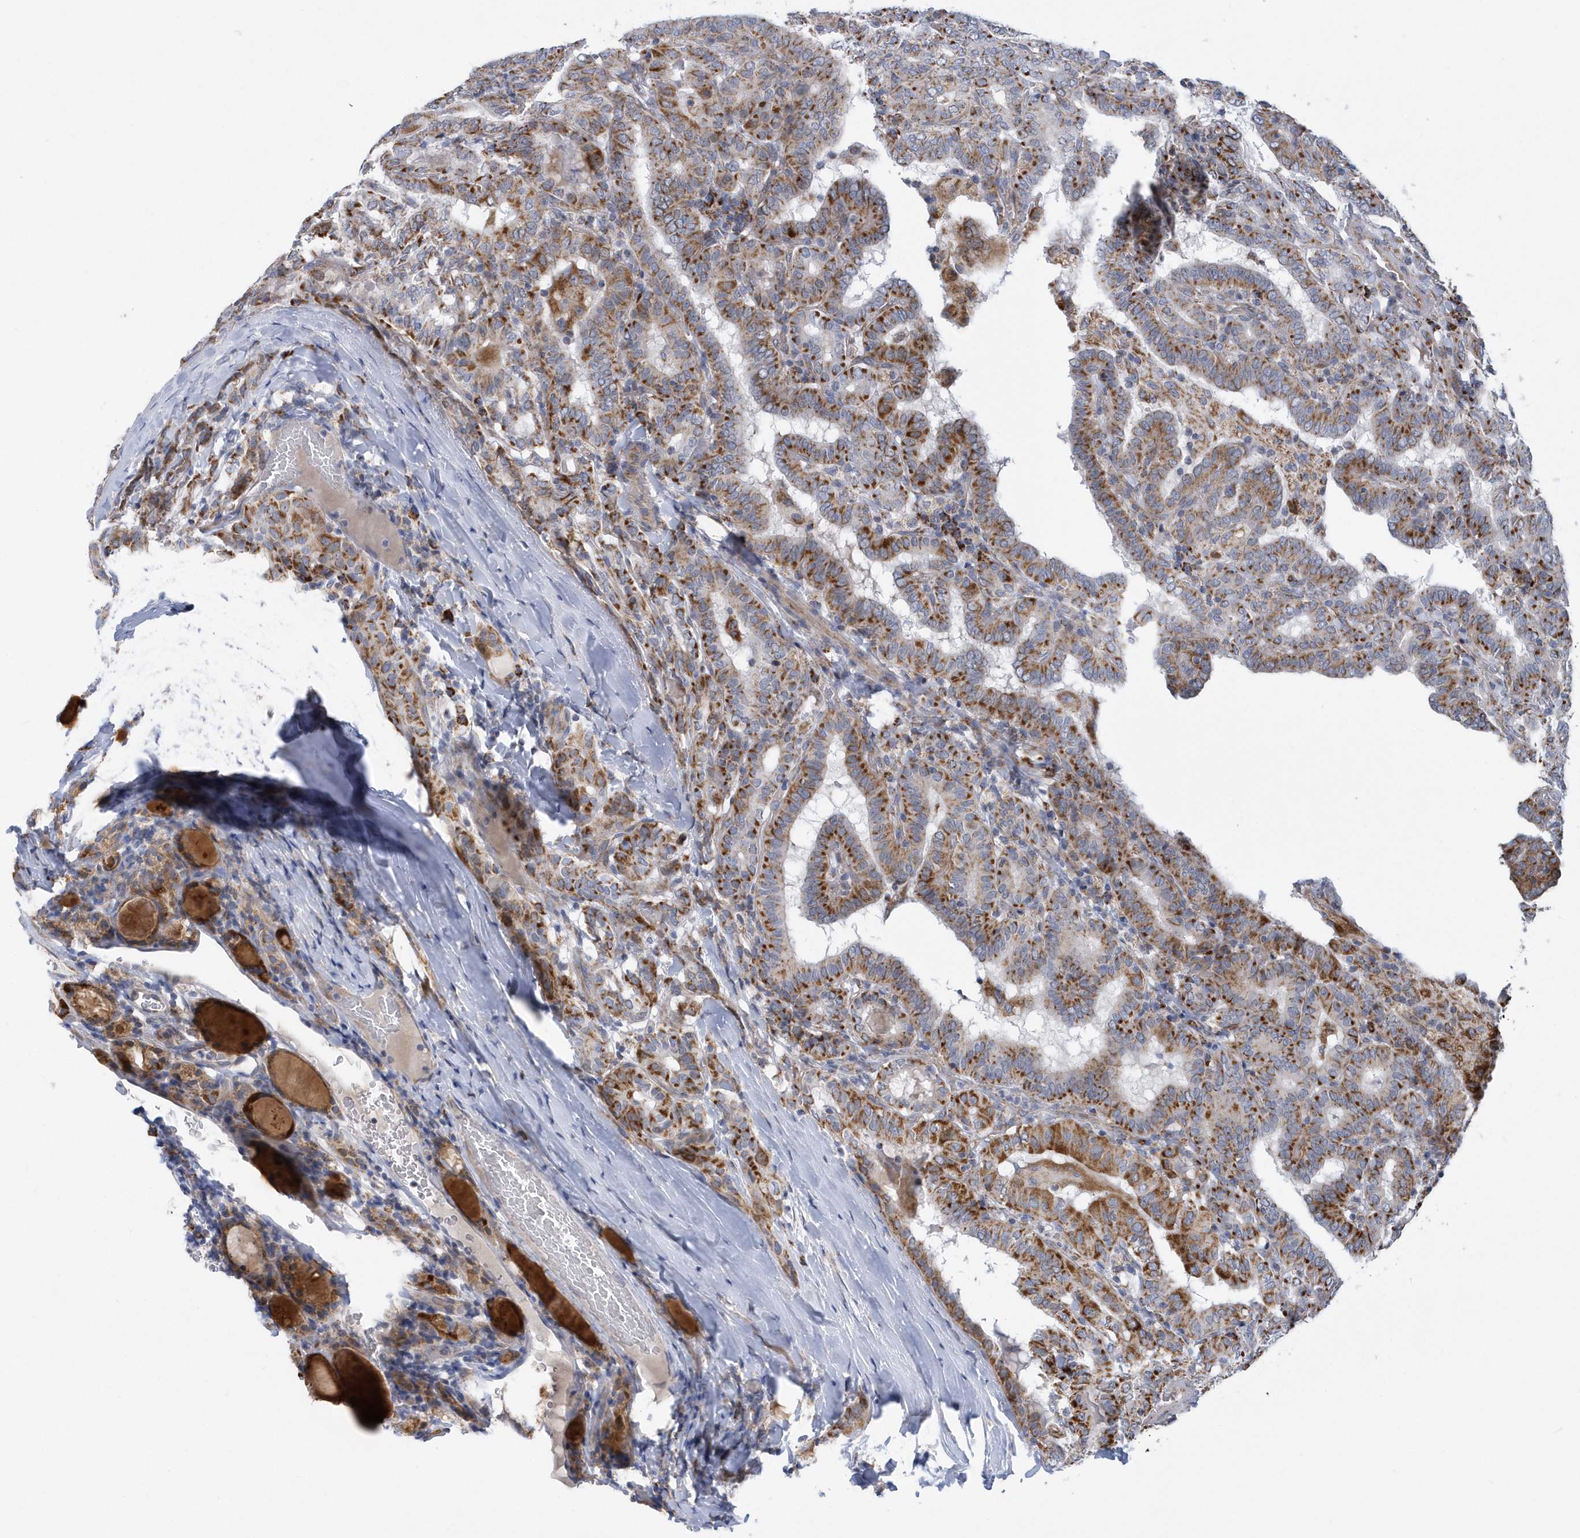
{"staining": {"intensity": "moderate", "quantity": ">75%", "location": "cytoplasmic/membranous"}, "tissue": "thyroid cancer", "cell_type": "Tumor cells", "image_type": "cancer", "snomed": [{"axis": "morphology", "description": "Papillary adenocarcinoma, NOS"}, {"axis": "topography", "description": "Thyroid gland"}], "caption": "A photomicrograph showing moderate cytoplasmic/membranous positivity in approximately >75% of tumor cells in papillary adenocarcinoma (thyroid), as visualized by brown immunohistochemical staining.", "gene": "VWA5B2", "patient": {"sex": "female", "age": 72}}